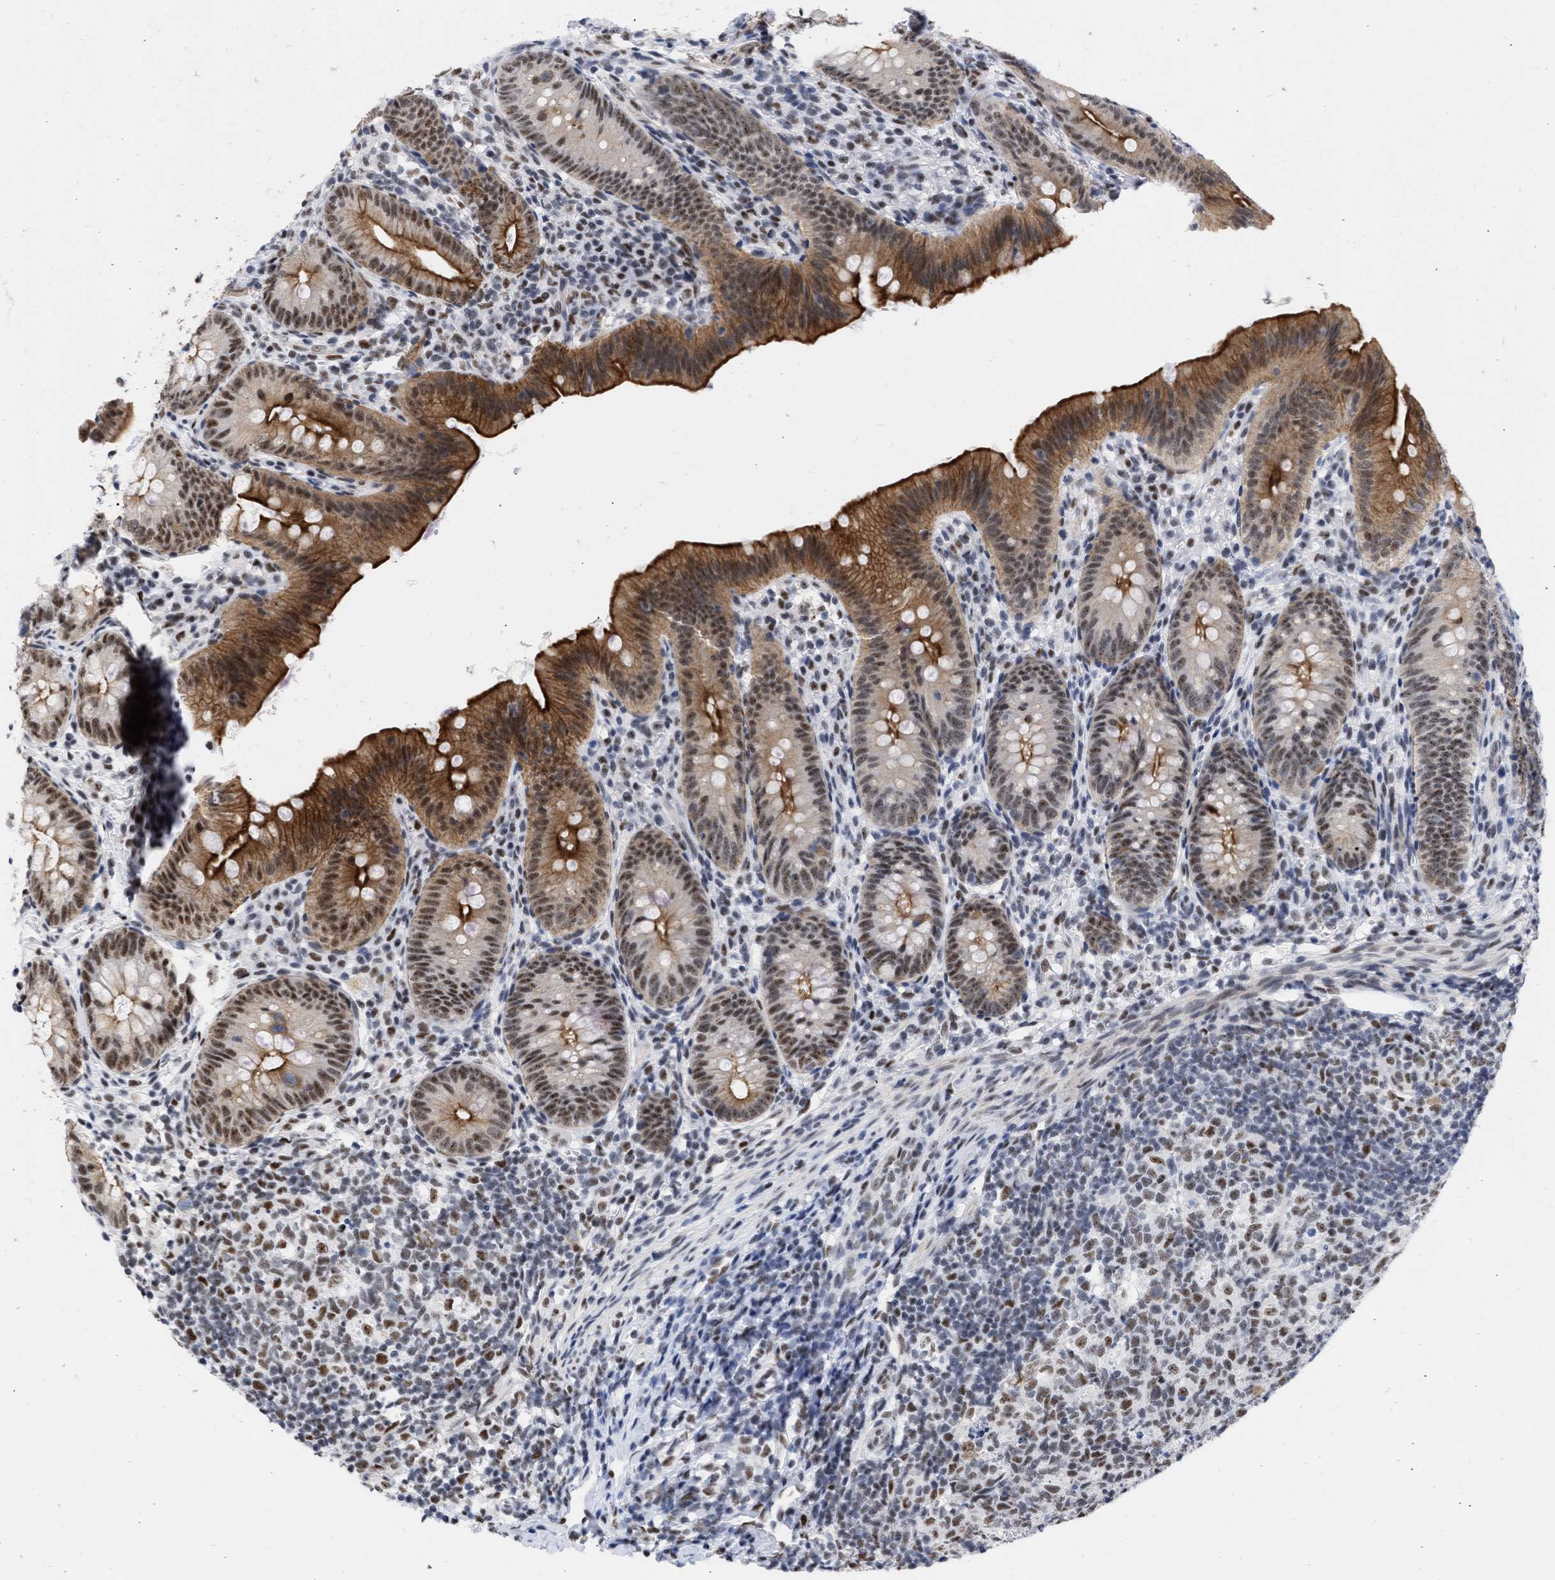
{"staining": {"intensity": "strong", "quantity": ">75%", "location": "cytoplasmic/membranous,nuclear"}, "tissue": "appendix", "cell_type": "Glandular cells", "image_type": "normal", "snomed": [{"axis": "morphology", "description": "Normal tissue, NOS"}, {"axis": "topography", "description": "Appendix"}], "caption": "Unremarkable appendix was stained to show a protein in brown. There is high levels of strong cytoplasmic/membranous,nuclear positivity in about >75% of glandular cells. (DAB (3,3'-diaminobenzidine) IHC with brightfield microscopy, high magnification).", "gene": "DDX41", "patient": {"sex": "male", "age": 1}}